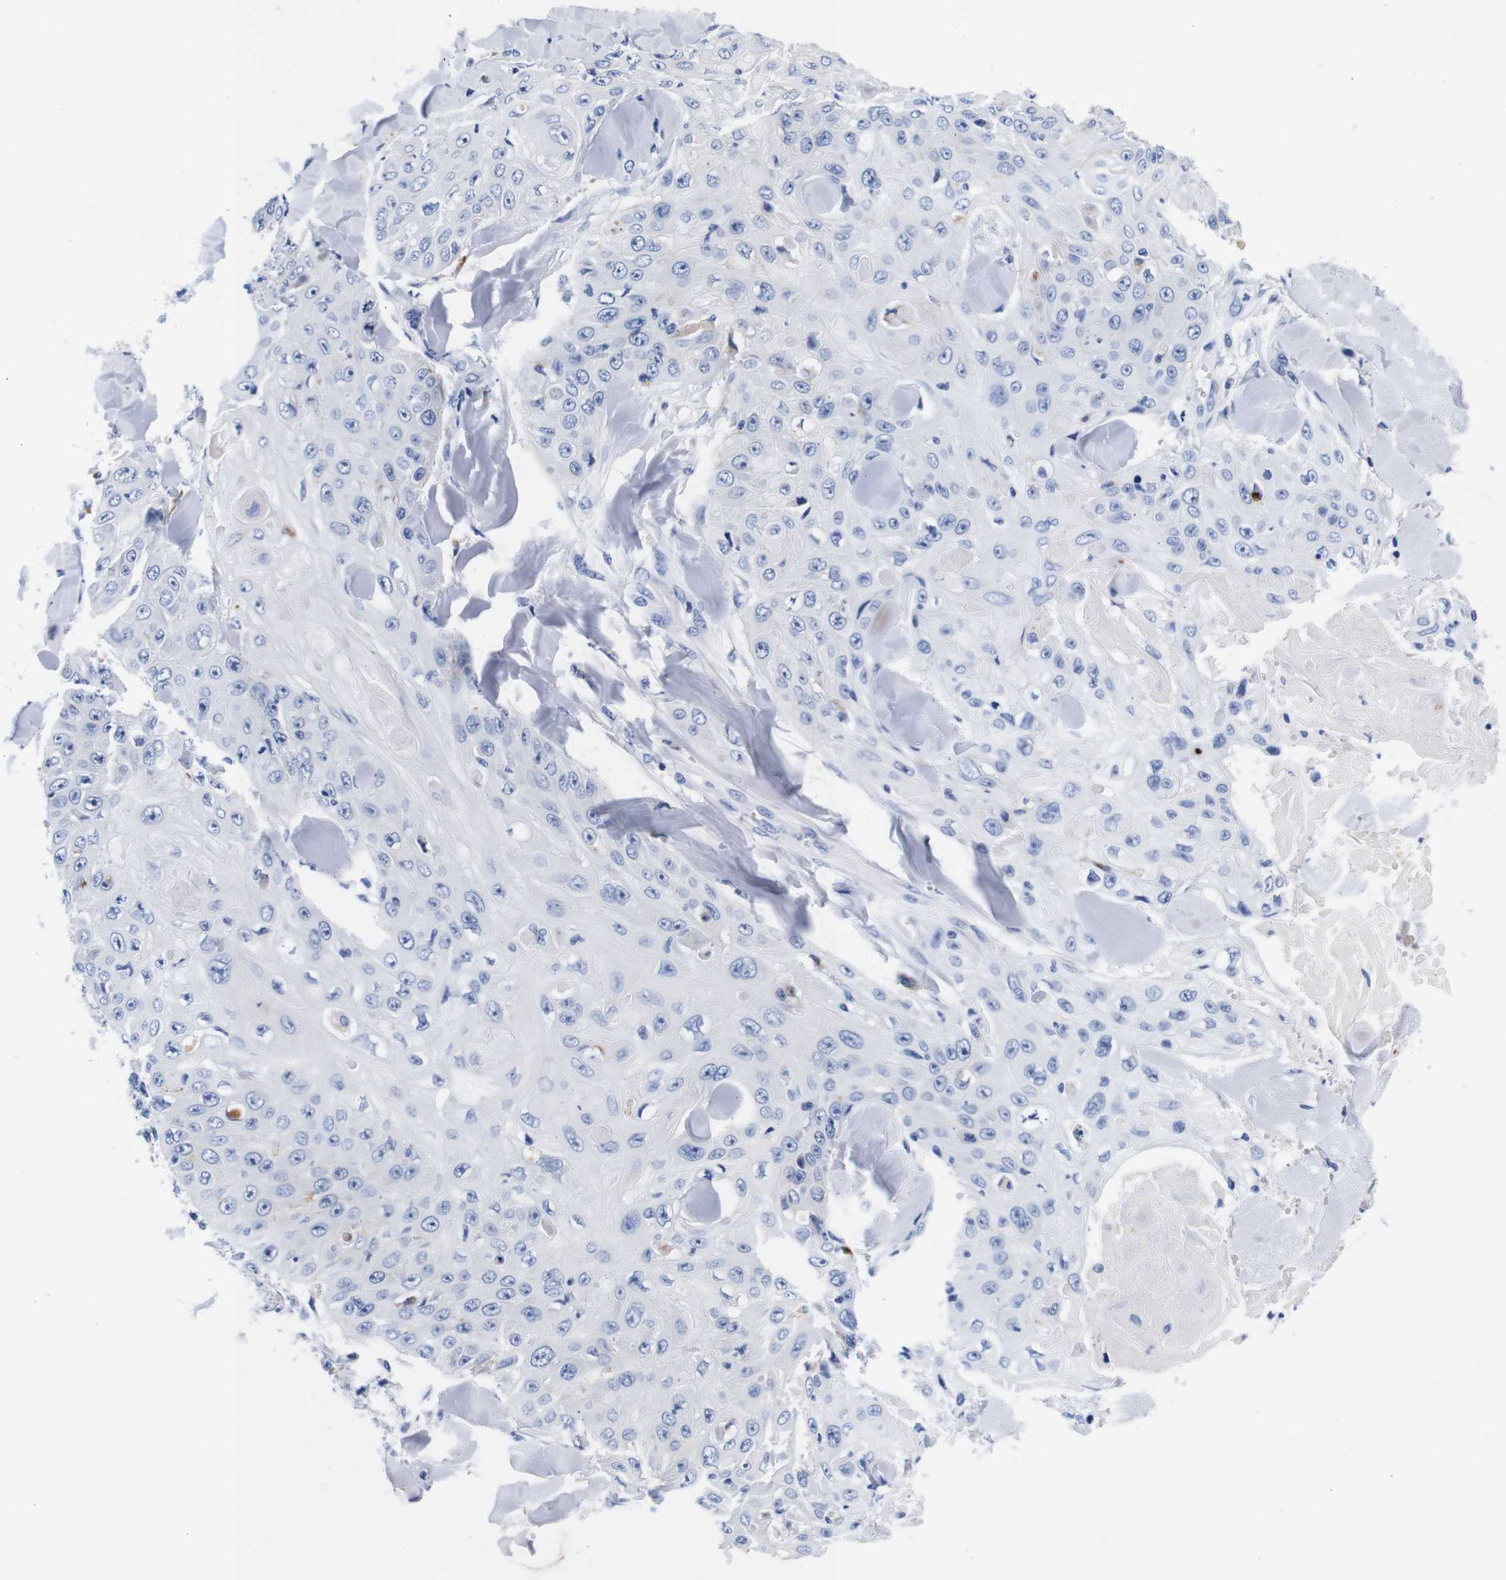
{"staining": {"intensity": "negative", "quantity": "none", "location": "none"}, "tissue": "skin cancer", "cell_type": "Tumor cells", "image_type": "cancer", "snomed": [{"axis": "morphology", "description": "Squamous cell carcinoma, NOS"}, {"axis": "topography", "description": "Skin"}], "caption": "A histopathology image of skin cancer stained for a protein shows no brown staining in tumor cells. (Brightfield microscopy of DAB immunohistochemistry at high magnification).", "gene": "HLA-DMB", "patient": {"sex": "male", "age": 86}}